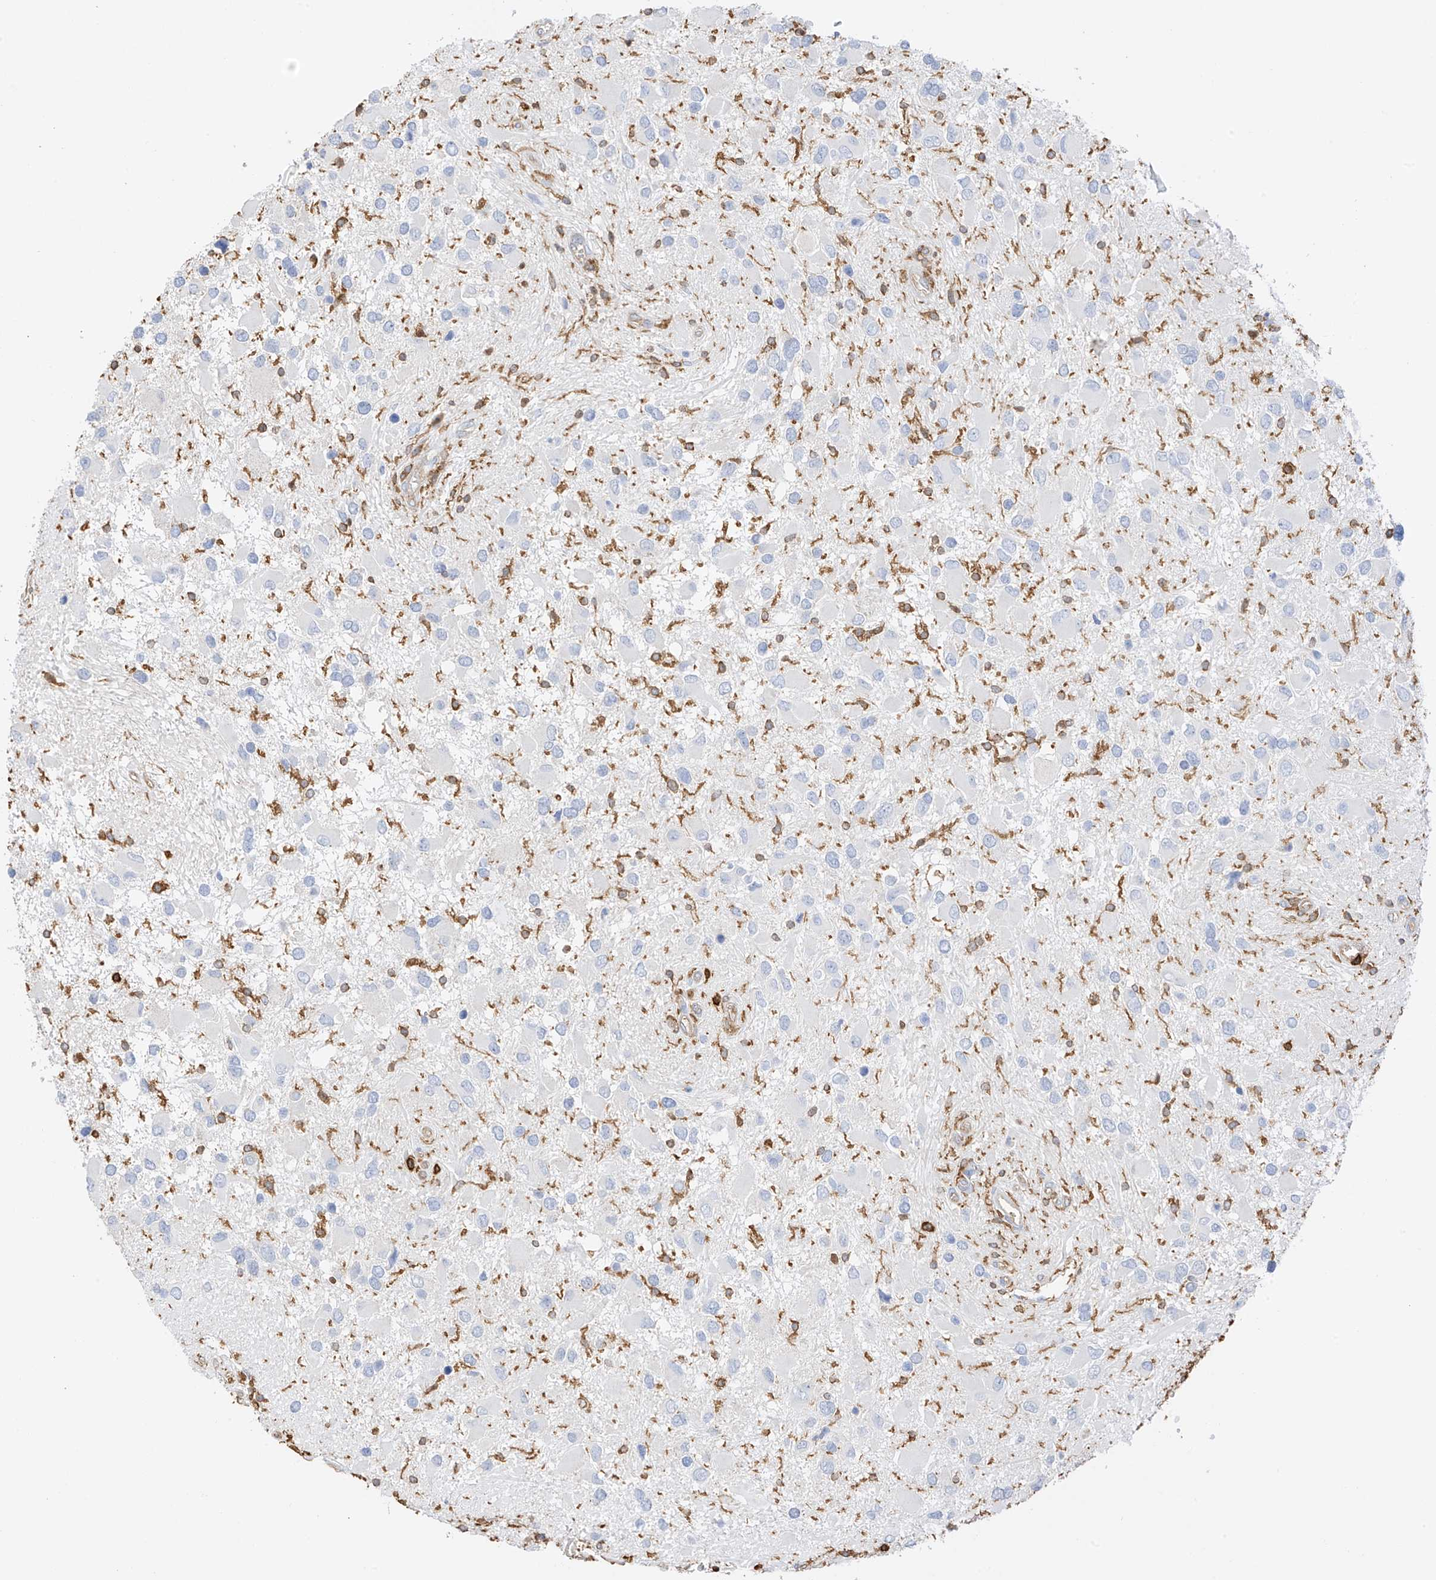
{"staining": {"intensity": "negative", "quantity": "none", "location": "none"}, "tissue": "glioma", "cell_type": "Tumor cells", "image_type": "cancer", "snomed": [{"axis": "morphology", "description": "Glioma, malignant, High grade"}, {"axis": "topography", "description": "Brain"}], "caption": "Glioma was stained to show a protein in brown. There is no significant expression in tumor cells.", "gene": "ARHGAP25", "patient": {"sex": "male", "age": 53}}